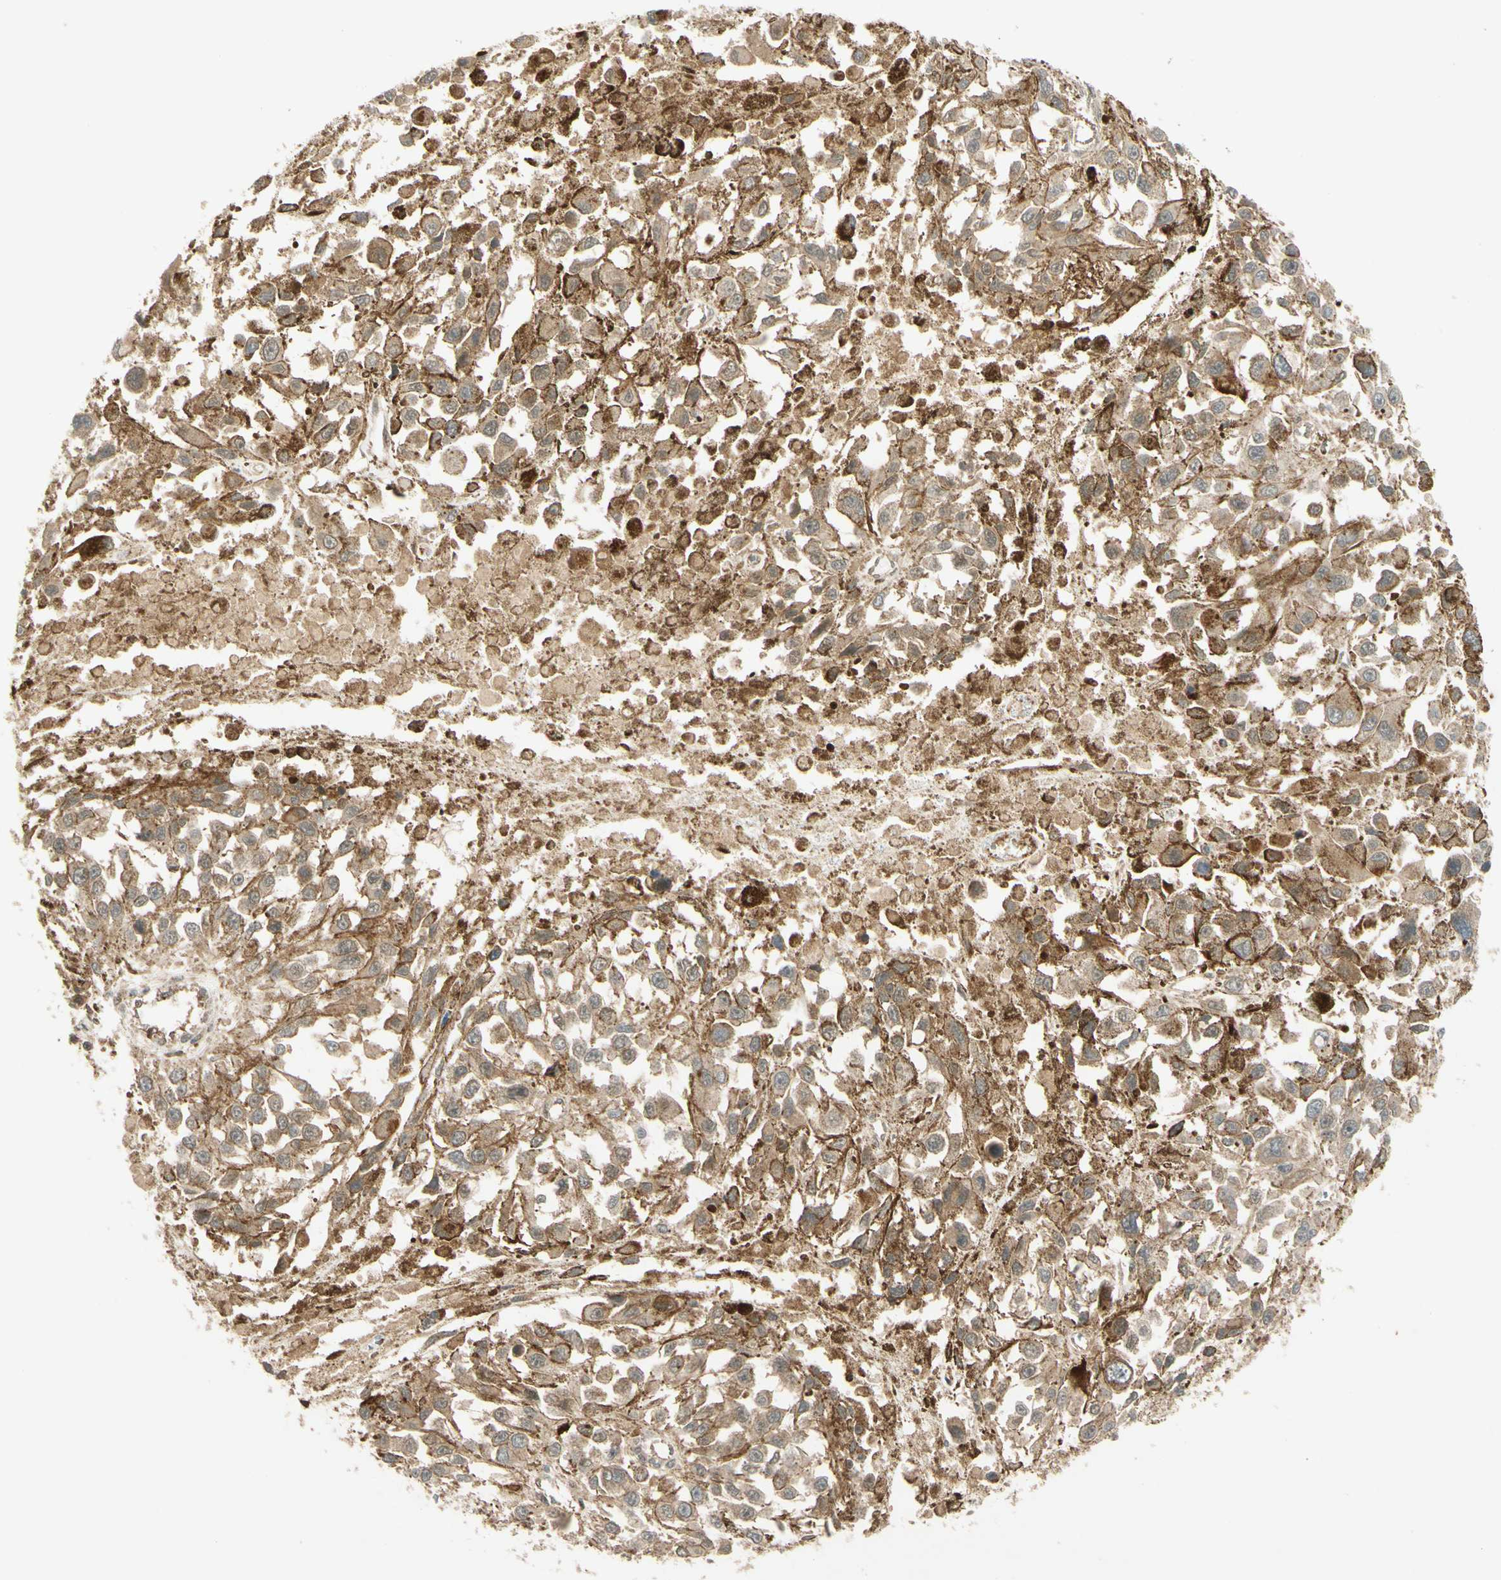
{"staining": {"intensity": "moderate", "quantity": ">75%", "location": "cytoplasmic/membranous"}, "tissue": "melanoma", "cell_type": "Tumor cells", "image_type": "cancer", "snomed": [{"axis": "morphology", "description": "Malignant melanoma, Metastatic site"}, {"axis": "topography", "description": "Lymph node"}], "caption": "Malignant melanoma (metastatic site) stained with a brown dye demonstrates moderate cytoplasmic/membranous positive staining in about >75% of tumor cells.", "gene": "EPHA8", "patient": {"sex": "male", "age": 59}}